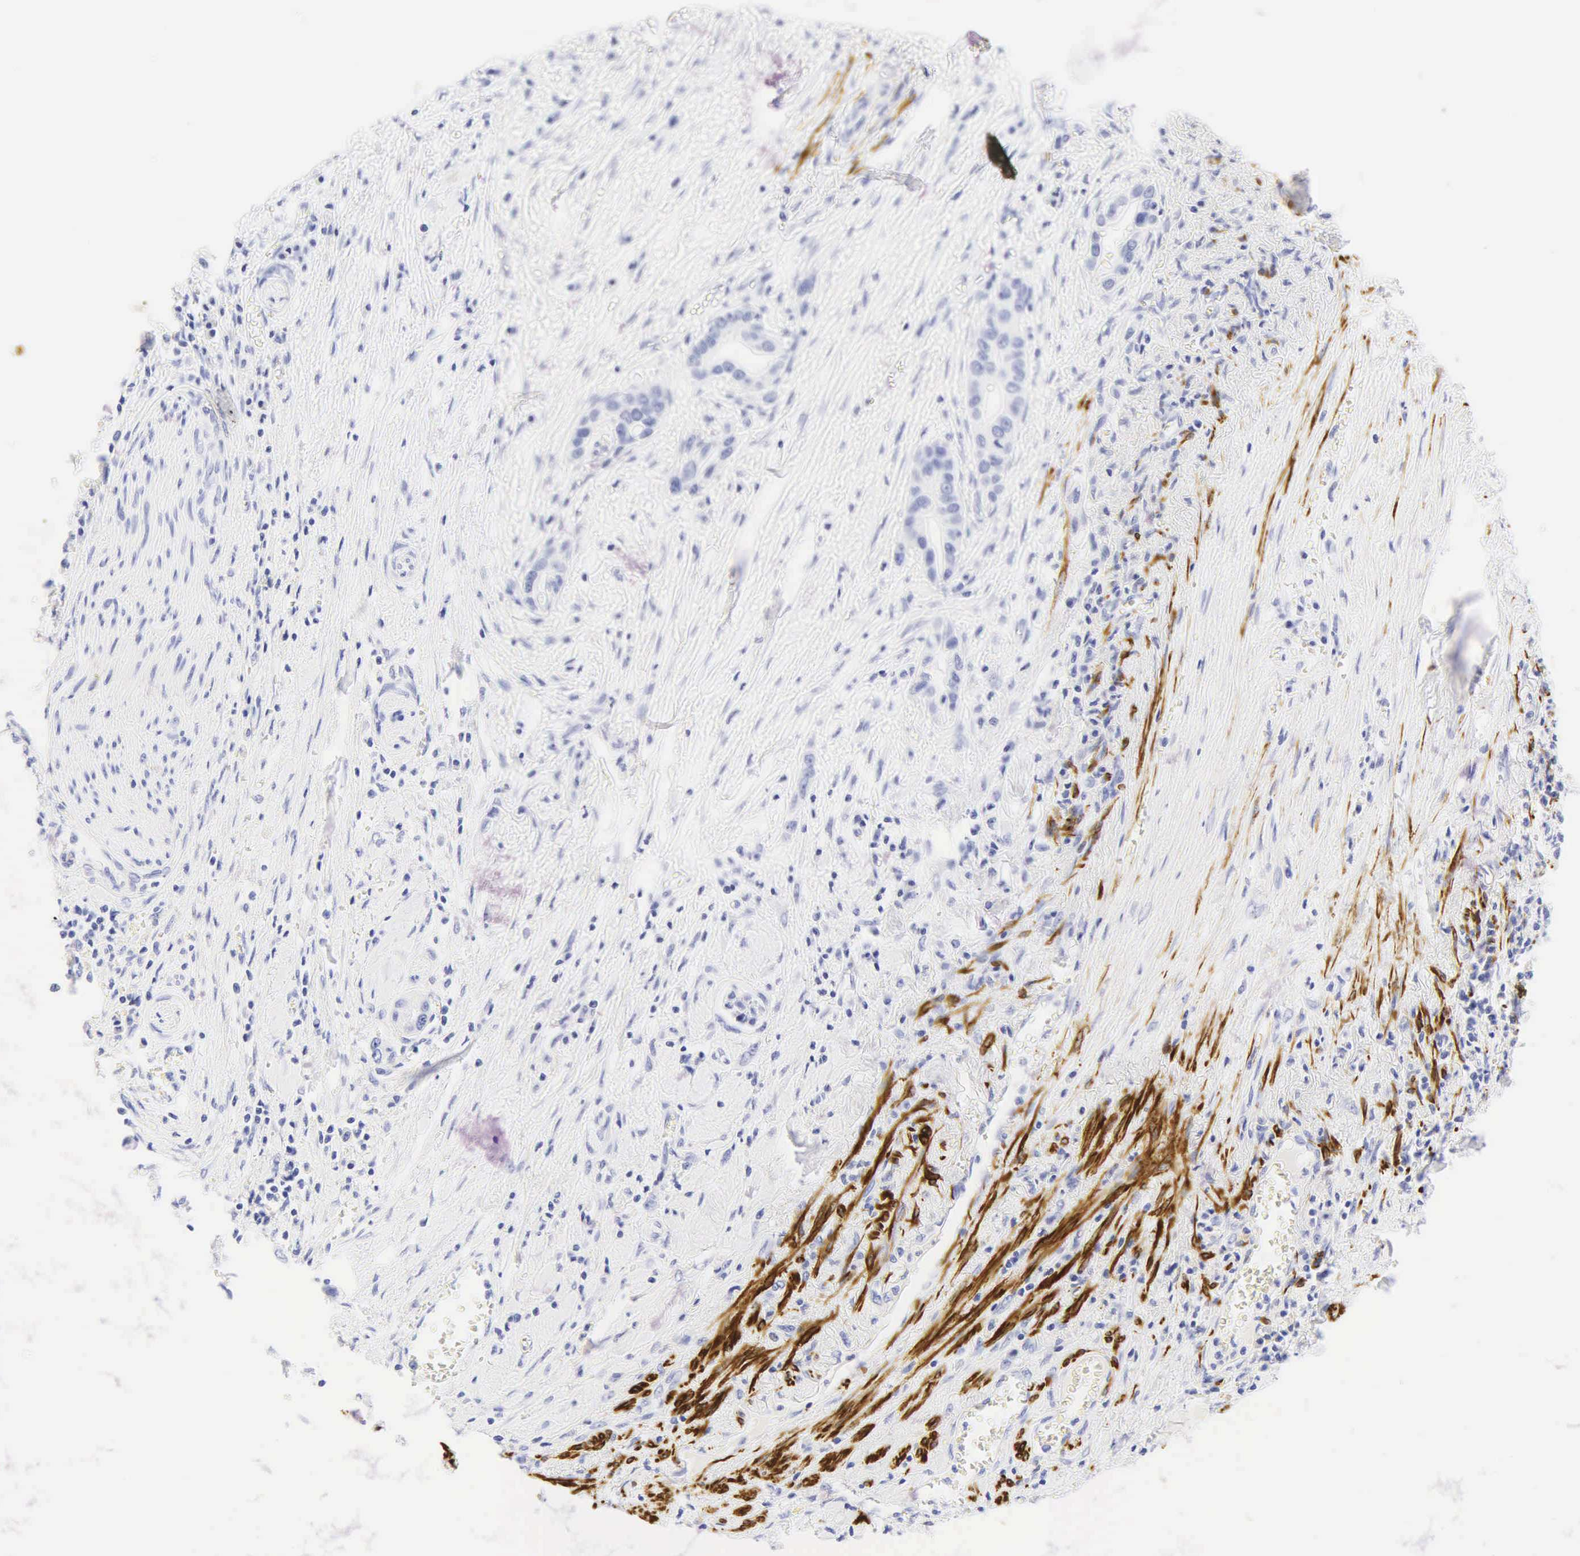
{"staining": {"intensity": "negative", "quantity": "none", "location": "none"}, "tissue": "pancreatic cancer", "cell_type": "Tumor cells", "image_type": "cancer", "snomed": [{"axis": "morphology", "description": "Adenocarcinoma, NOS"}, {"axis": "topography", "description": "Pancreas"}], "caption": "Immunohistochemistry (IHC) micrograph of pancreatic cancer stained for a protein (brown), which displays no positivity in tumor cells.", "gene": "DES", "patient": {"sex": "male", "age": 69}}